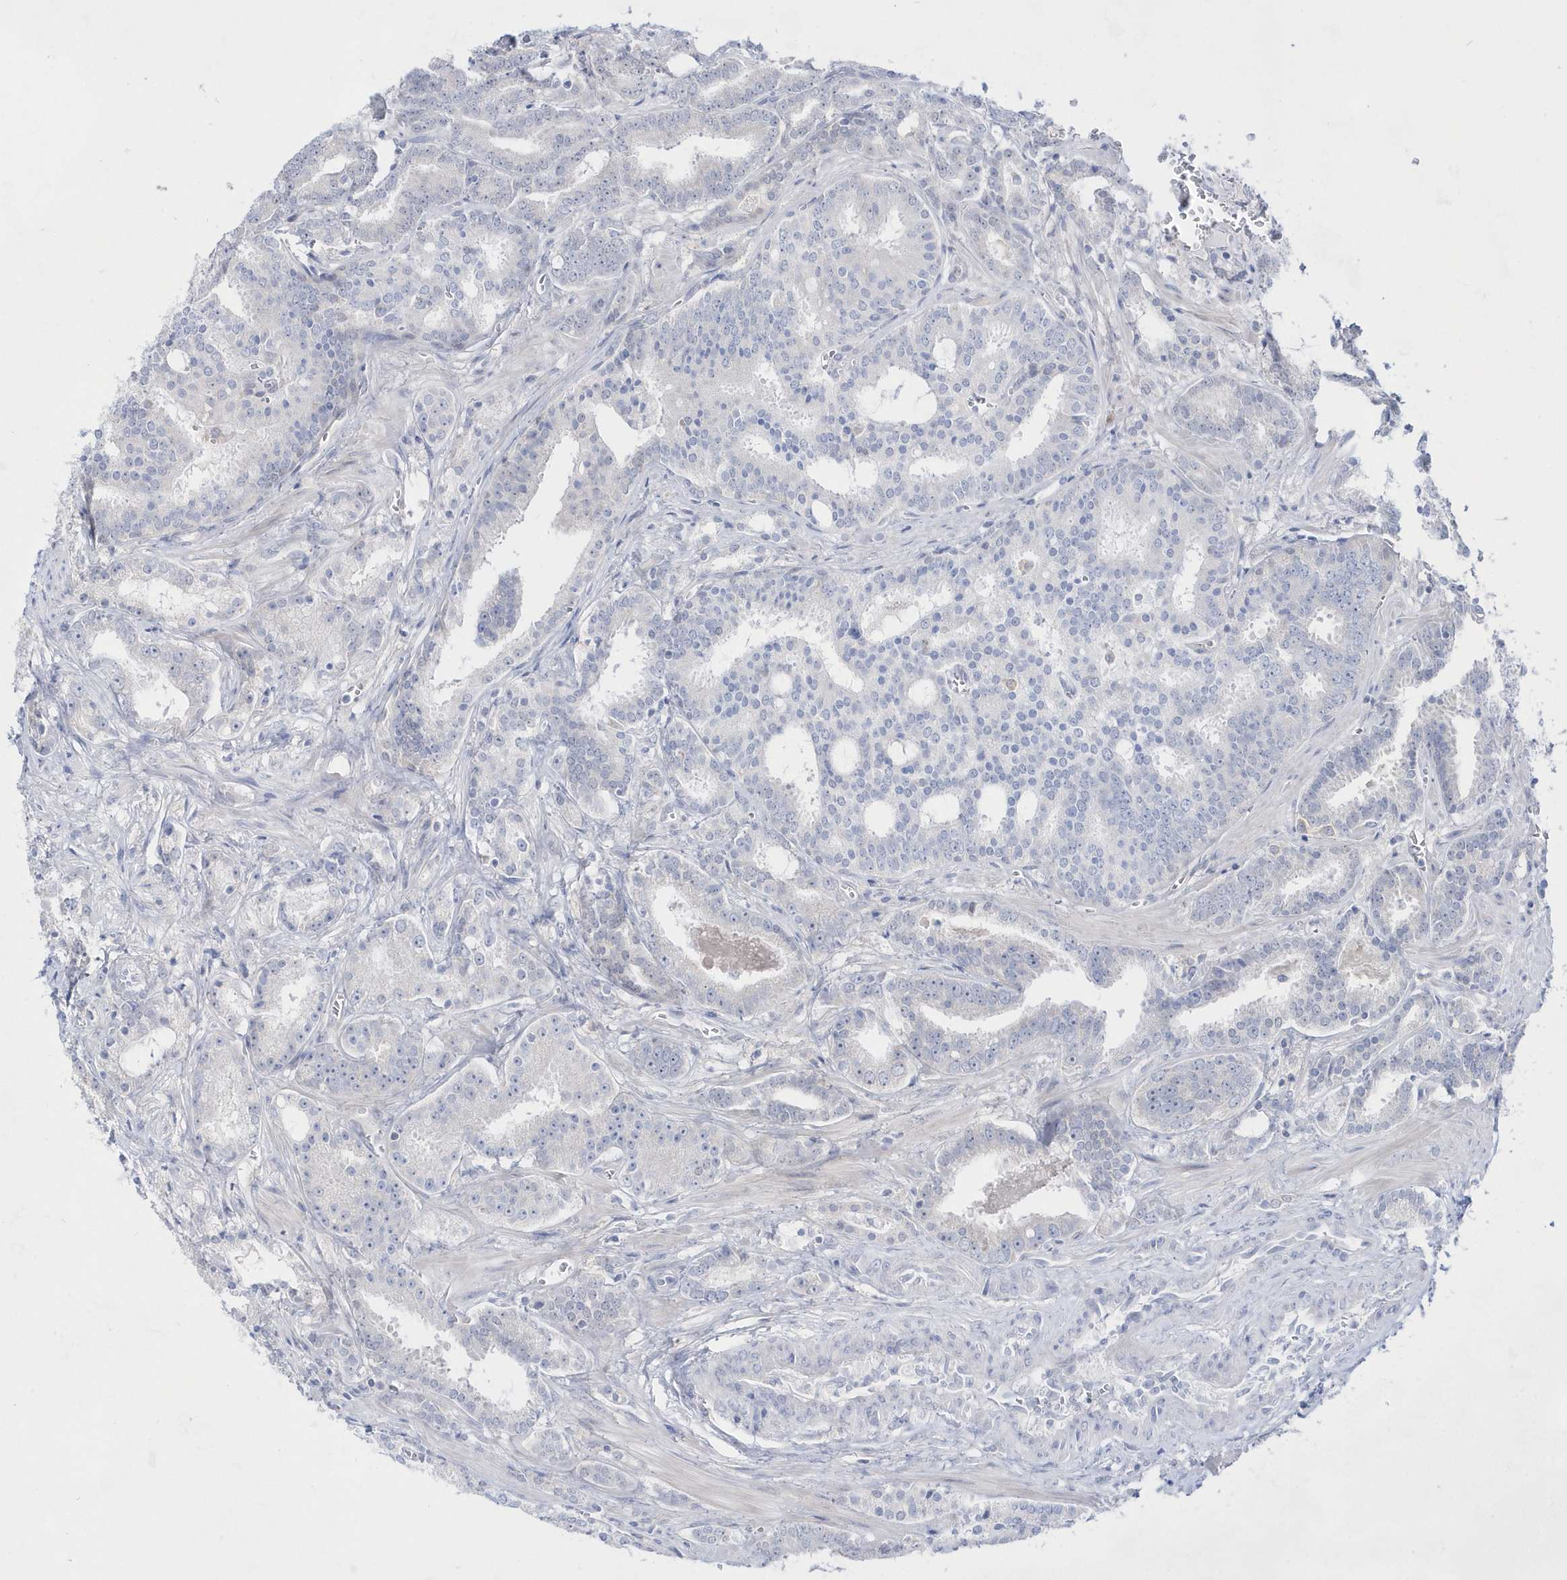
{"staining": {"intensity": "negative", "quantity": "none", "location": "none"}, "tissue": "prostate cancer", "cell_type": "Tumor cells", "image_type": "cancer", "snomed": [{"axis": "morphology", "description": "Adenocarcinoma, High grade"}, {"axis": "topography", "description": "Prostate and seminal vesicle, NOS"}], "caption": "Tumor cells show no significant protein positivity in prostate cancer (adenocarcinoma (high-grade)).", "gene": "BDH2", "patient": {"sex": "male", "age": 67}}